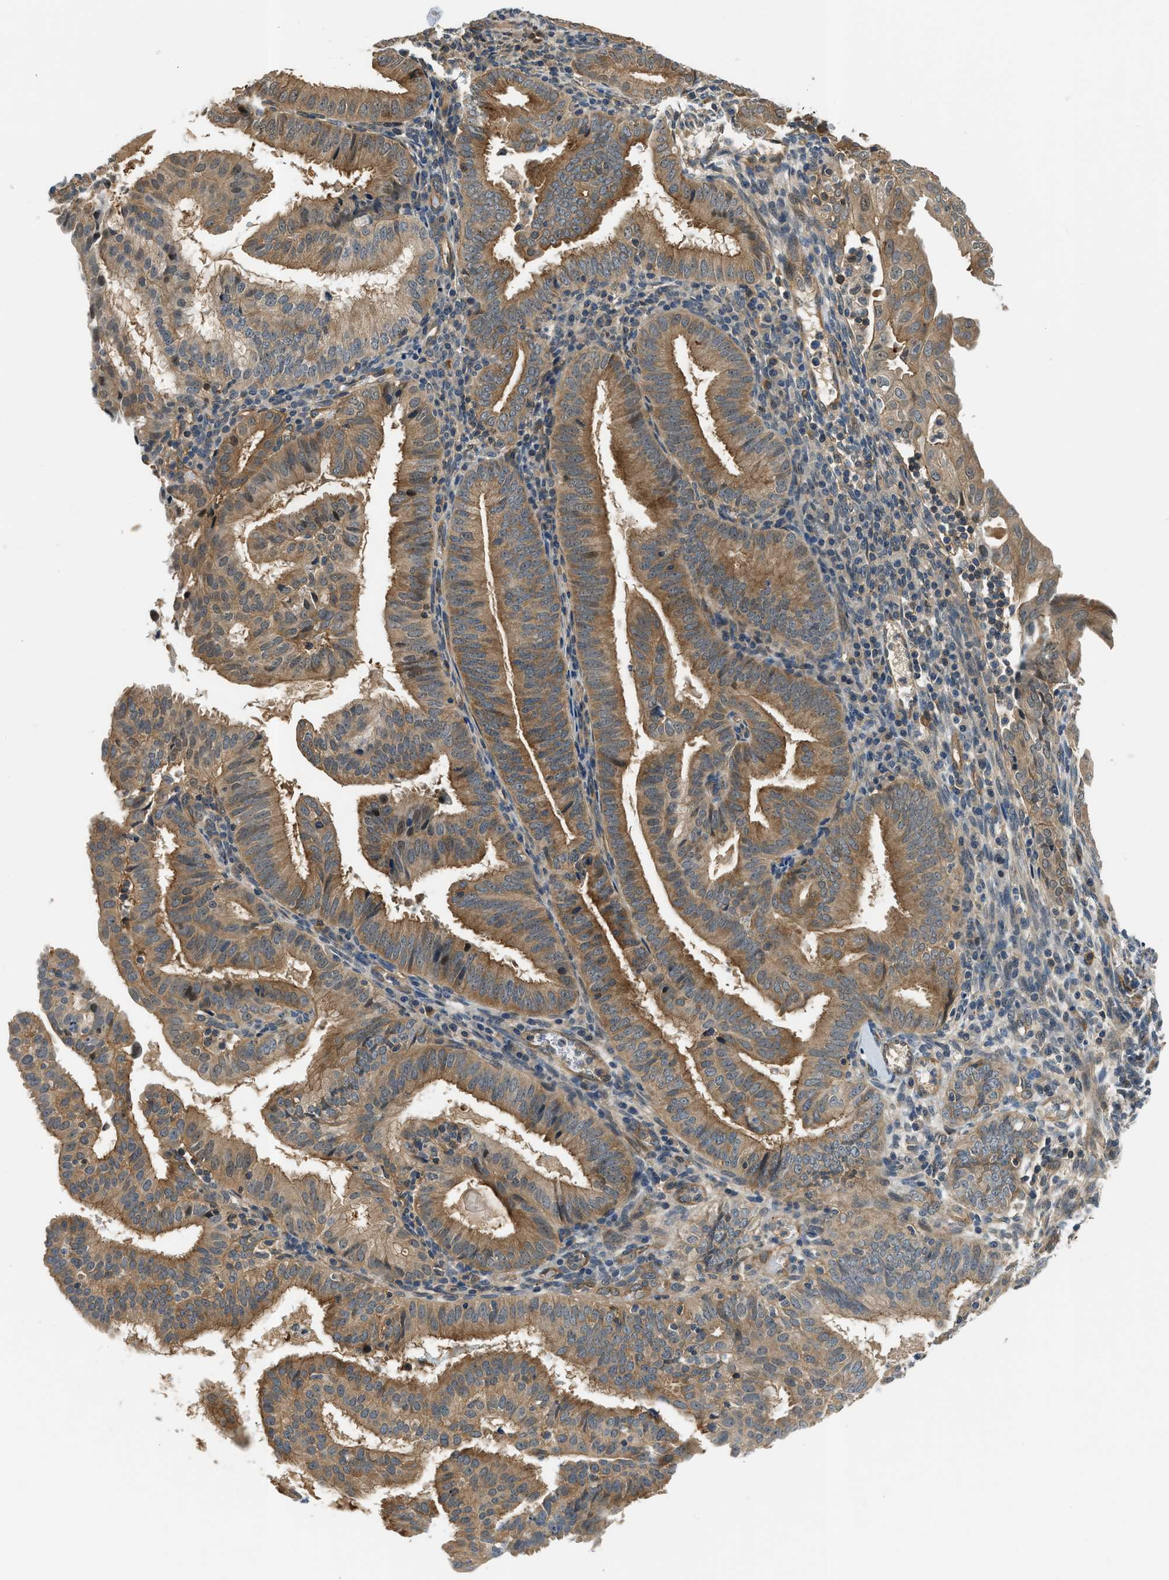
{"staining": {"intensity": "moderate", "quantity": ">75%", "location": "cytoplasmic/membranous"}, "tissue": "endometrial cancer", "cell_type": "Tumor cells", "image_type": "cancer", "snomed": [{"axis": "morphology", "description": "Adenocarcinoma, NOS"}, {"axis": "topography", "description": "Endometrium"}], "caption": "Immunohistochemistry (IHC) of endometrial cancer displays medium levels of moderate cytoplasmic/membranous expression in about >75% of tumor cells. (brown staining indicates protein expression, while blue staining denotes nuclei).", "gene": "CBLB", "patient": {"sex": "female", "age": 58}}